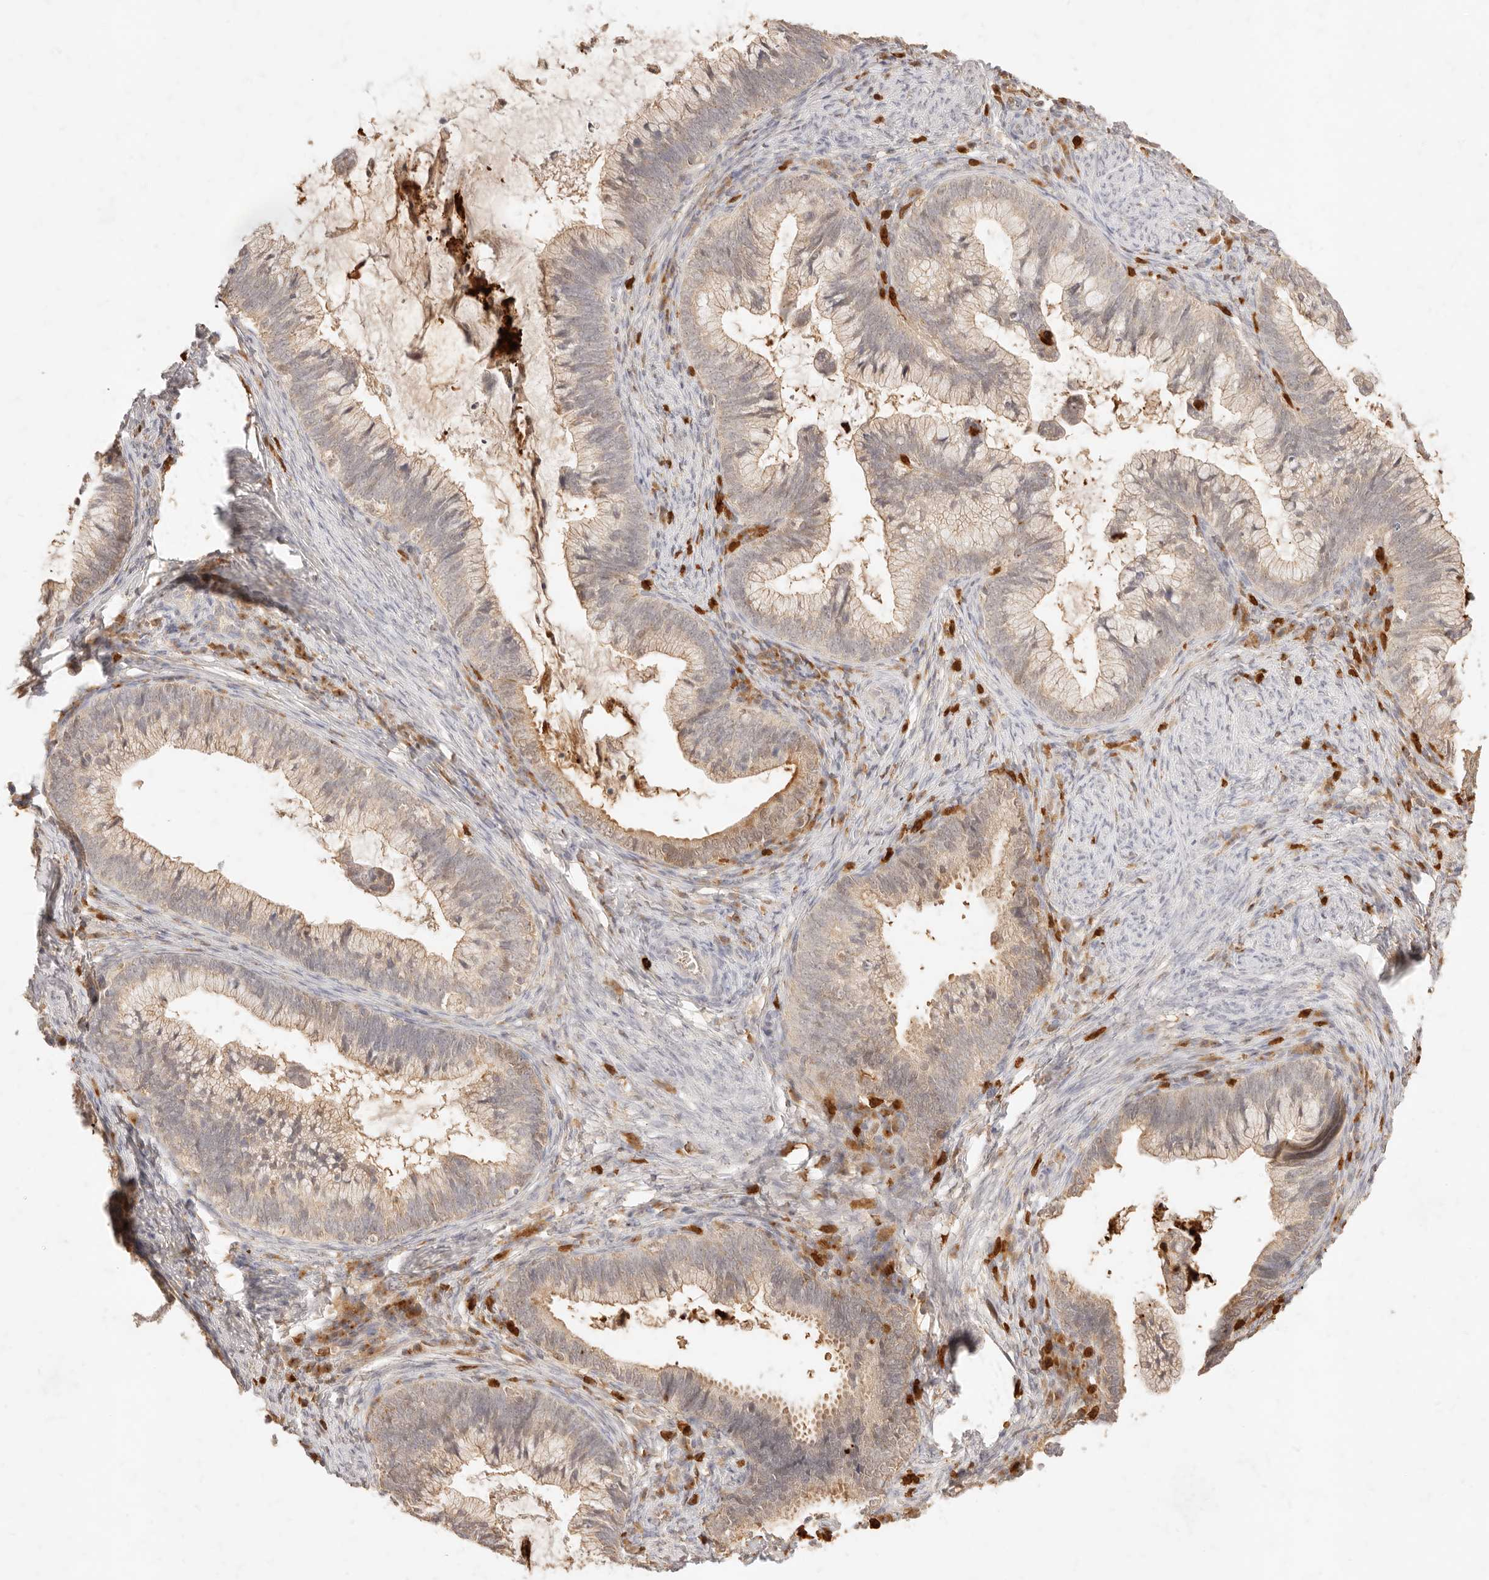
{"staining": {"intensity": "weak", "quantity": "25%-75%", "location": "cytoplasmic/membranous"}, "tissue": "cervical cancer", "cell_type": "Tumor cells", "image_type": "cancer", "snomed": [{"axis": "morphology", "description": "Adenocarcinoma, NOS"}, {"axis": "topography", "description": "Cervix"}], "caption": "IHC of human cervical adenocarcinoma displays low levels of weak cytoplasmic/membranous expression in approximately 25%-75% of tumor cells.", "gene": "TMTC2", "patient": {"sex": "female", "age": 36}}